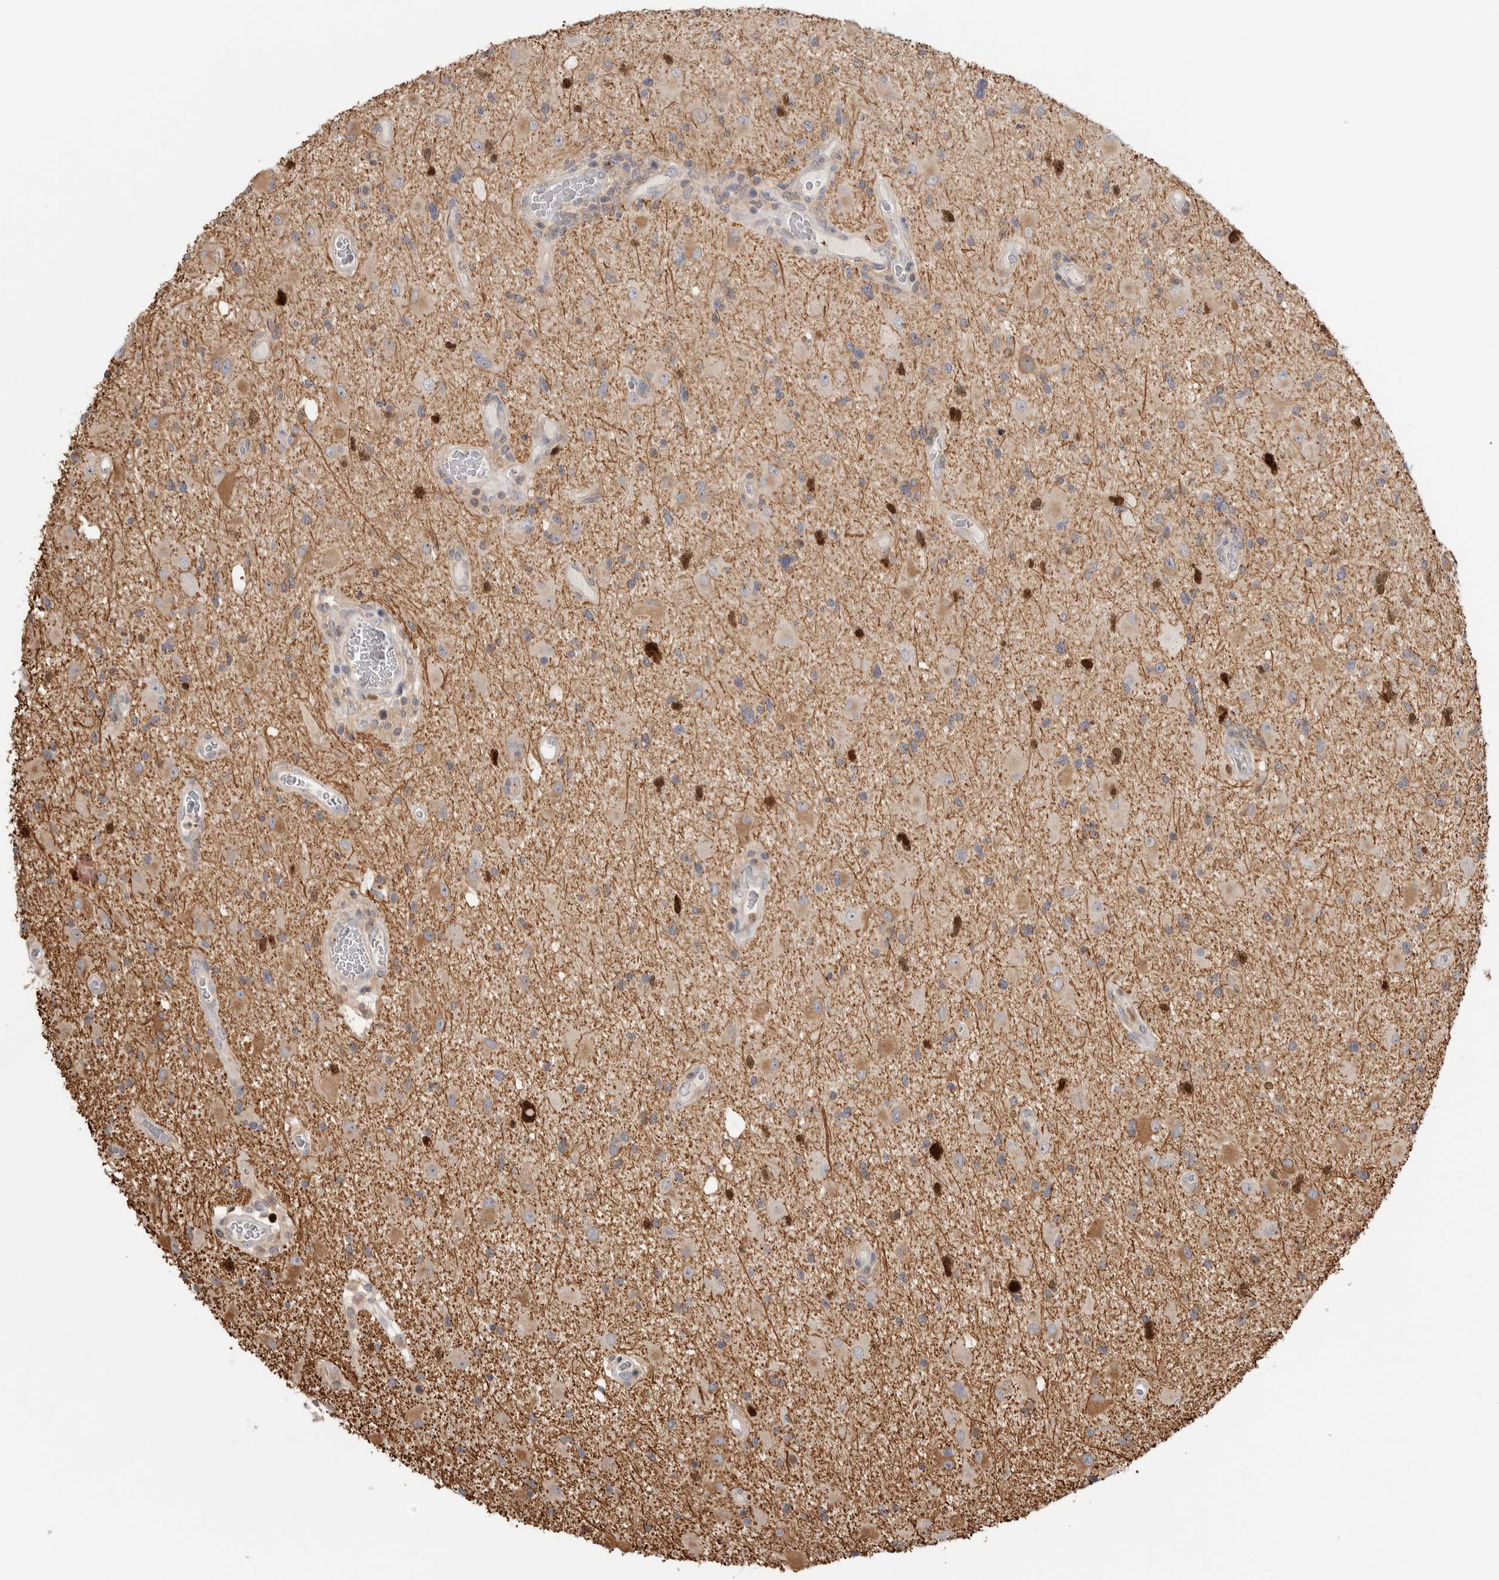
{"staining": {"intensity": "strong", "quantity": "<25%", "location": "nuclear"}, "tissue": "glioma", "cell_type": "Tumor cells", "image_type": "cancer", "snomed": [{"axis": "morphology", "description": "Glioma, malignant, High grade"}, {"axis": "topography", "description": "Brain"}], "caption": "There is medium levels of strong nuclear staining in tumor cells of malignant glioma (high-grade), as demonstrated by immunohistochemical staining (brown color).", "gene": "TOP2A", "patient": {"sex": "male", "age": 33}}